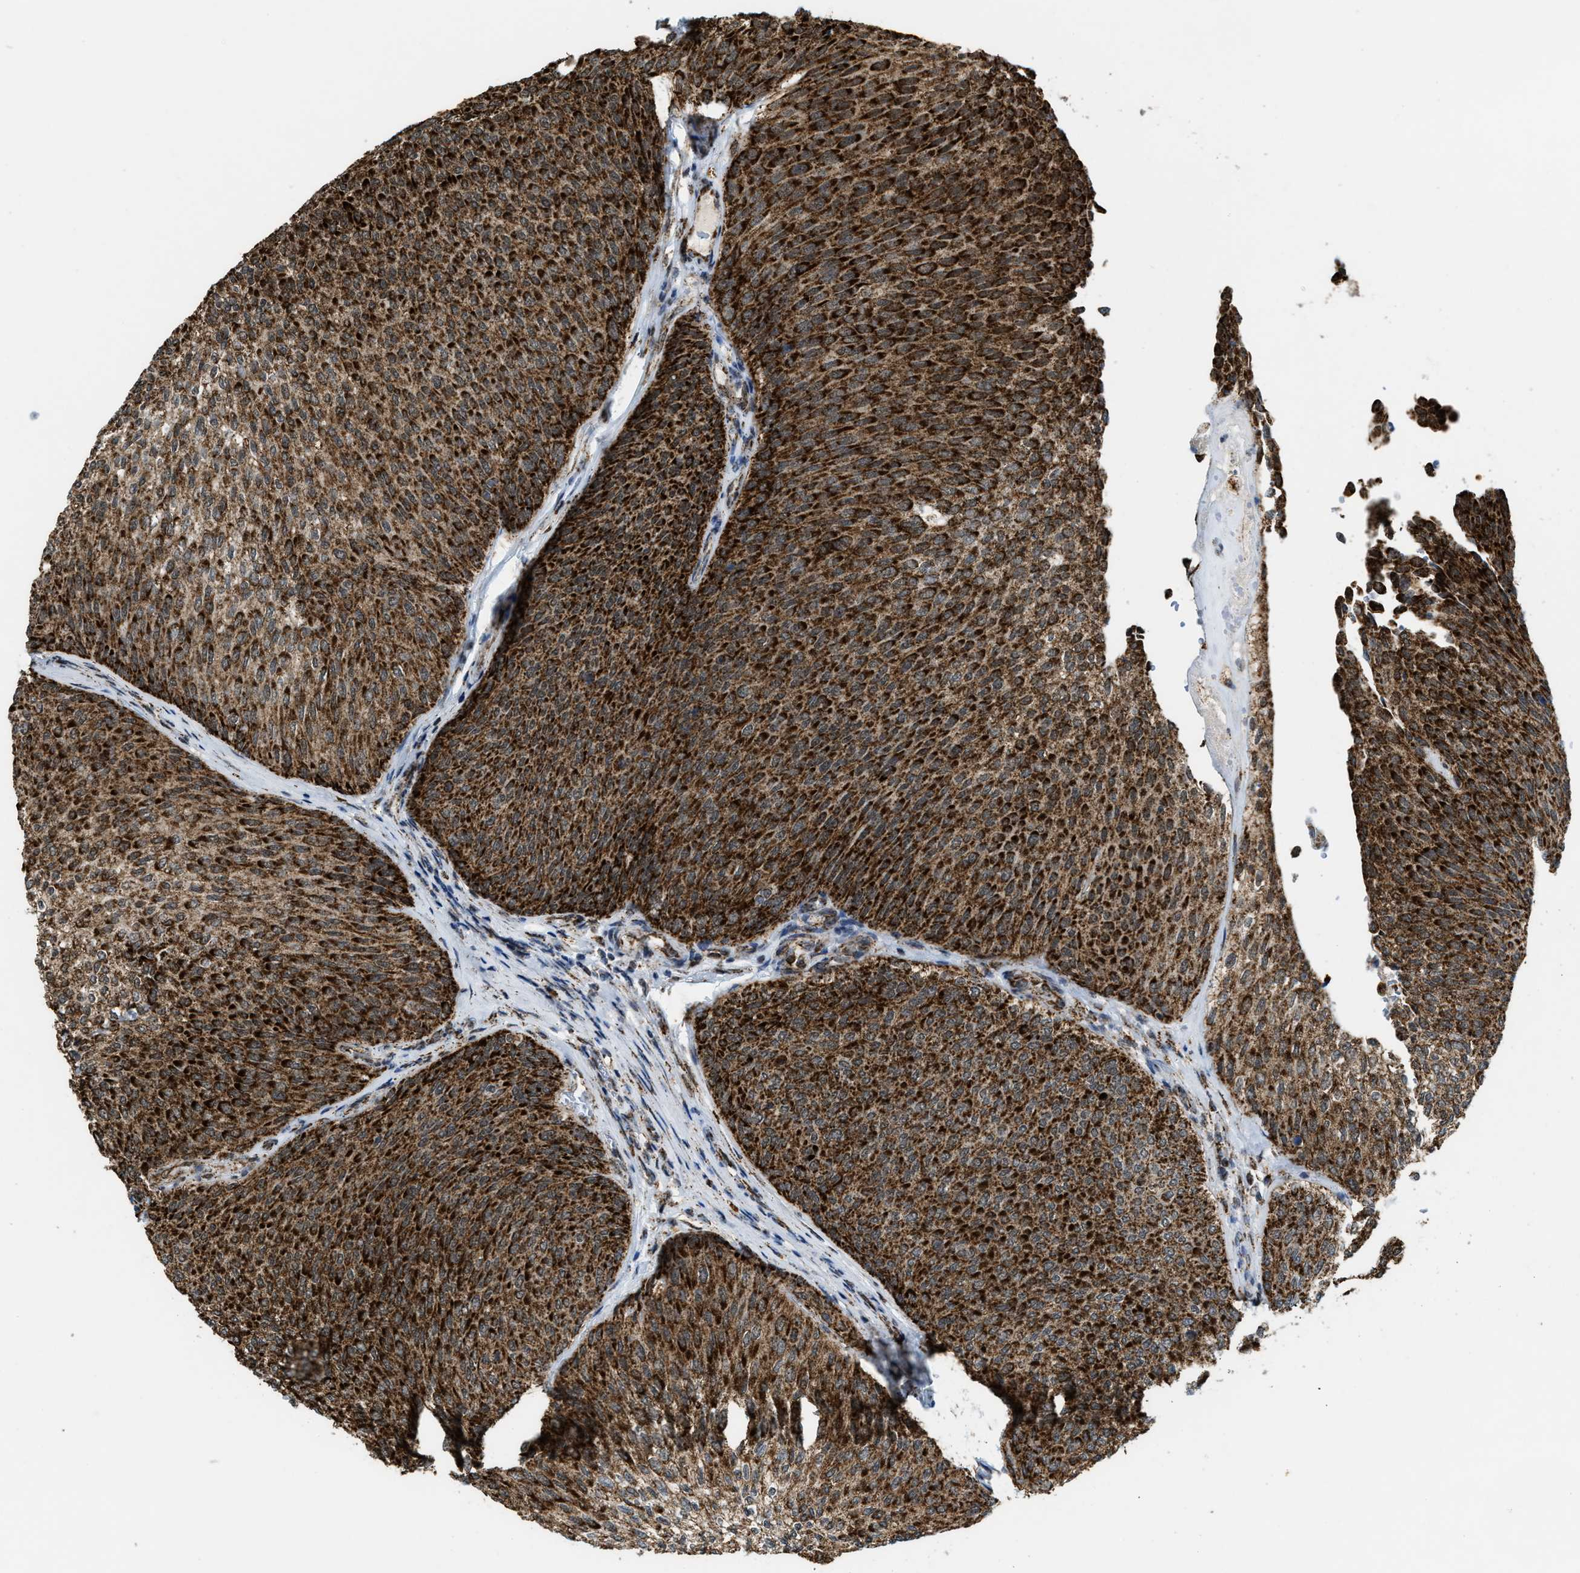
{"staining": {"intensity": "strong", "quantity": ">75%", "location": "cytoplasmic/membranous"}, "tissue": "urothelial cancer", "cell_type": "Tumor cells", "image_type": "cancer", "snomed": [{"axis": "morphology", "description": "Urothelial carcinoma, Low grade"}, {"axis": "topography", "description": "Urinary bladder"}], "caption": "A histopathology image showing strong cytoplasmic/membranous staining in approximately >75% of tumor cells in urothelial carcinoma (low-grade), as visualized by brown immunohistochemical staining.", "gene": "HIBADH", "patient": {"sex": "female", "age": 79}}